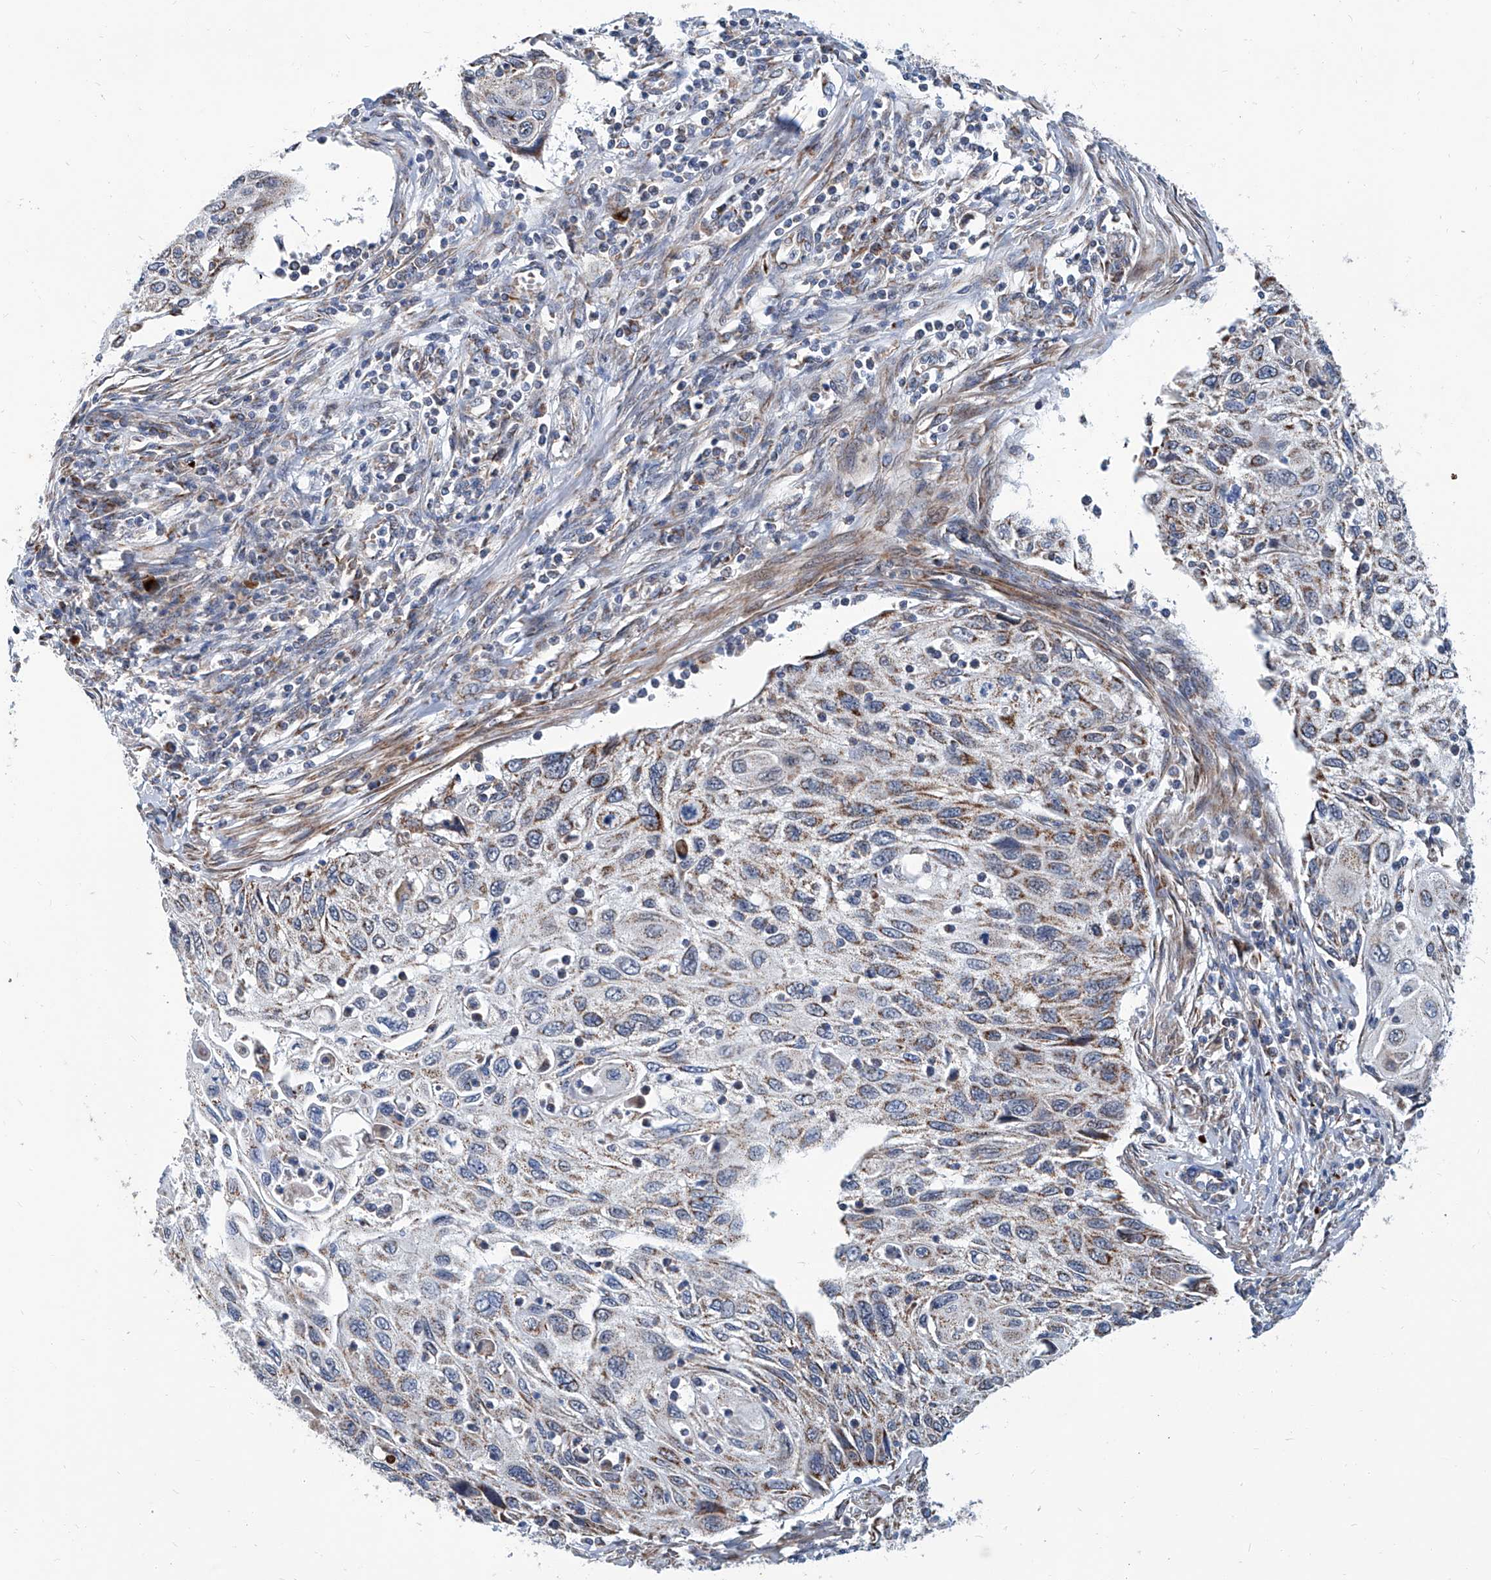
{"staining": {"intensity": "moderate", "quantity": "25%-75%", "location": "cytoplasmic/membranous"}, "tissue": "cervical cancer", "cell_type": "Tumor cells", "image_type": "cancer", "snomed": [{"axis": "morphology", "description": "Squamous cell carcinoma, NOS"}, {"axis": "topography", "description": "Cervix"}], "caption": "Cervical squamous cell carcinoma tissue displays moderate cytoplasmic/membranous expression in approximately 25%-75% of tumor cells, visualized by immunohistochemistry.", "gene": "USP48", "patient": {"sex": "female", "age": 70}}